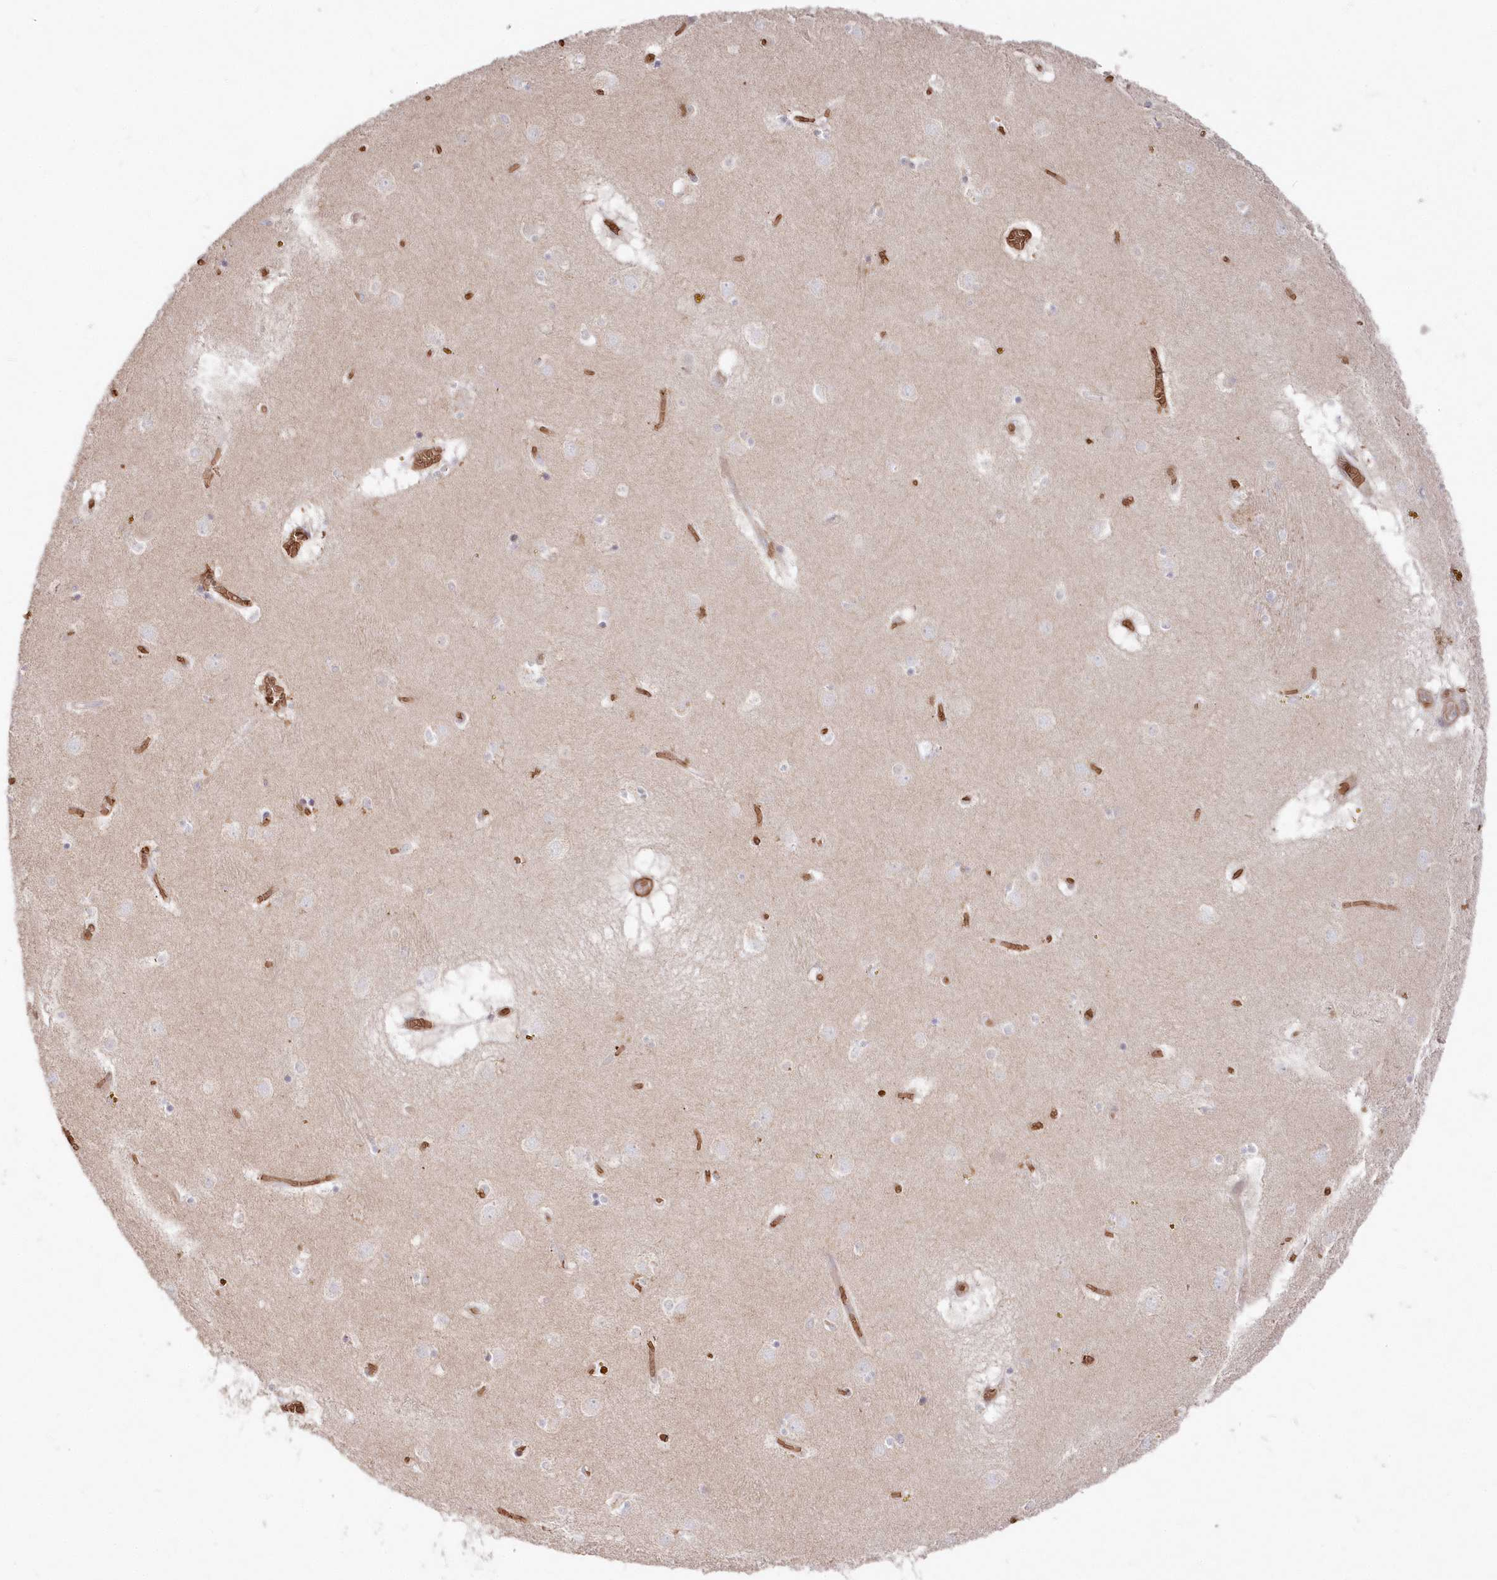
{"staining": {"intensity": "moderate", "quantity": "<25%", "location": "nuclear"}, "tissue": "caudate", "cell_type": "Glial cells", "image_type": "normal", "snomed": [{"axis": "morphology", "description": "Normal tissue, NOS"}, {"axis": "topography", "description": "Lateral ventricle wall"}], "caption": "DAB (3,3'-diaminobenzidine) immunohistochemical staining of normal human caudate displays moderate nuclear protein positivity in approximately <25% of glial cells. (DAB IHC, brown staining for protein, blue staining for nuclei).", "gene": "SERINC1", "patient": {"sex": "male", "age": 70}}